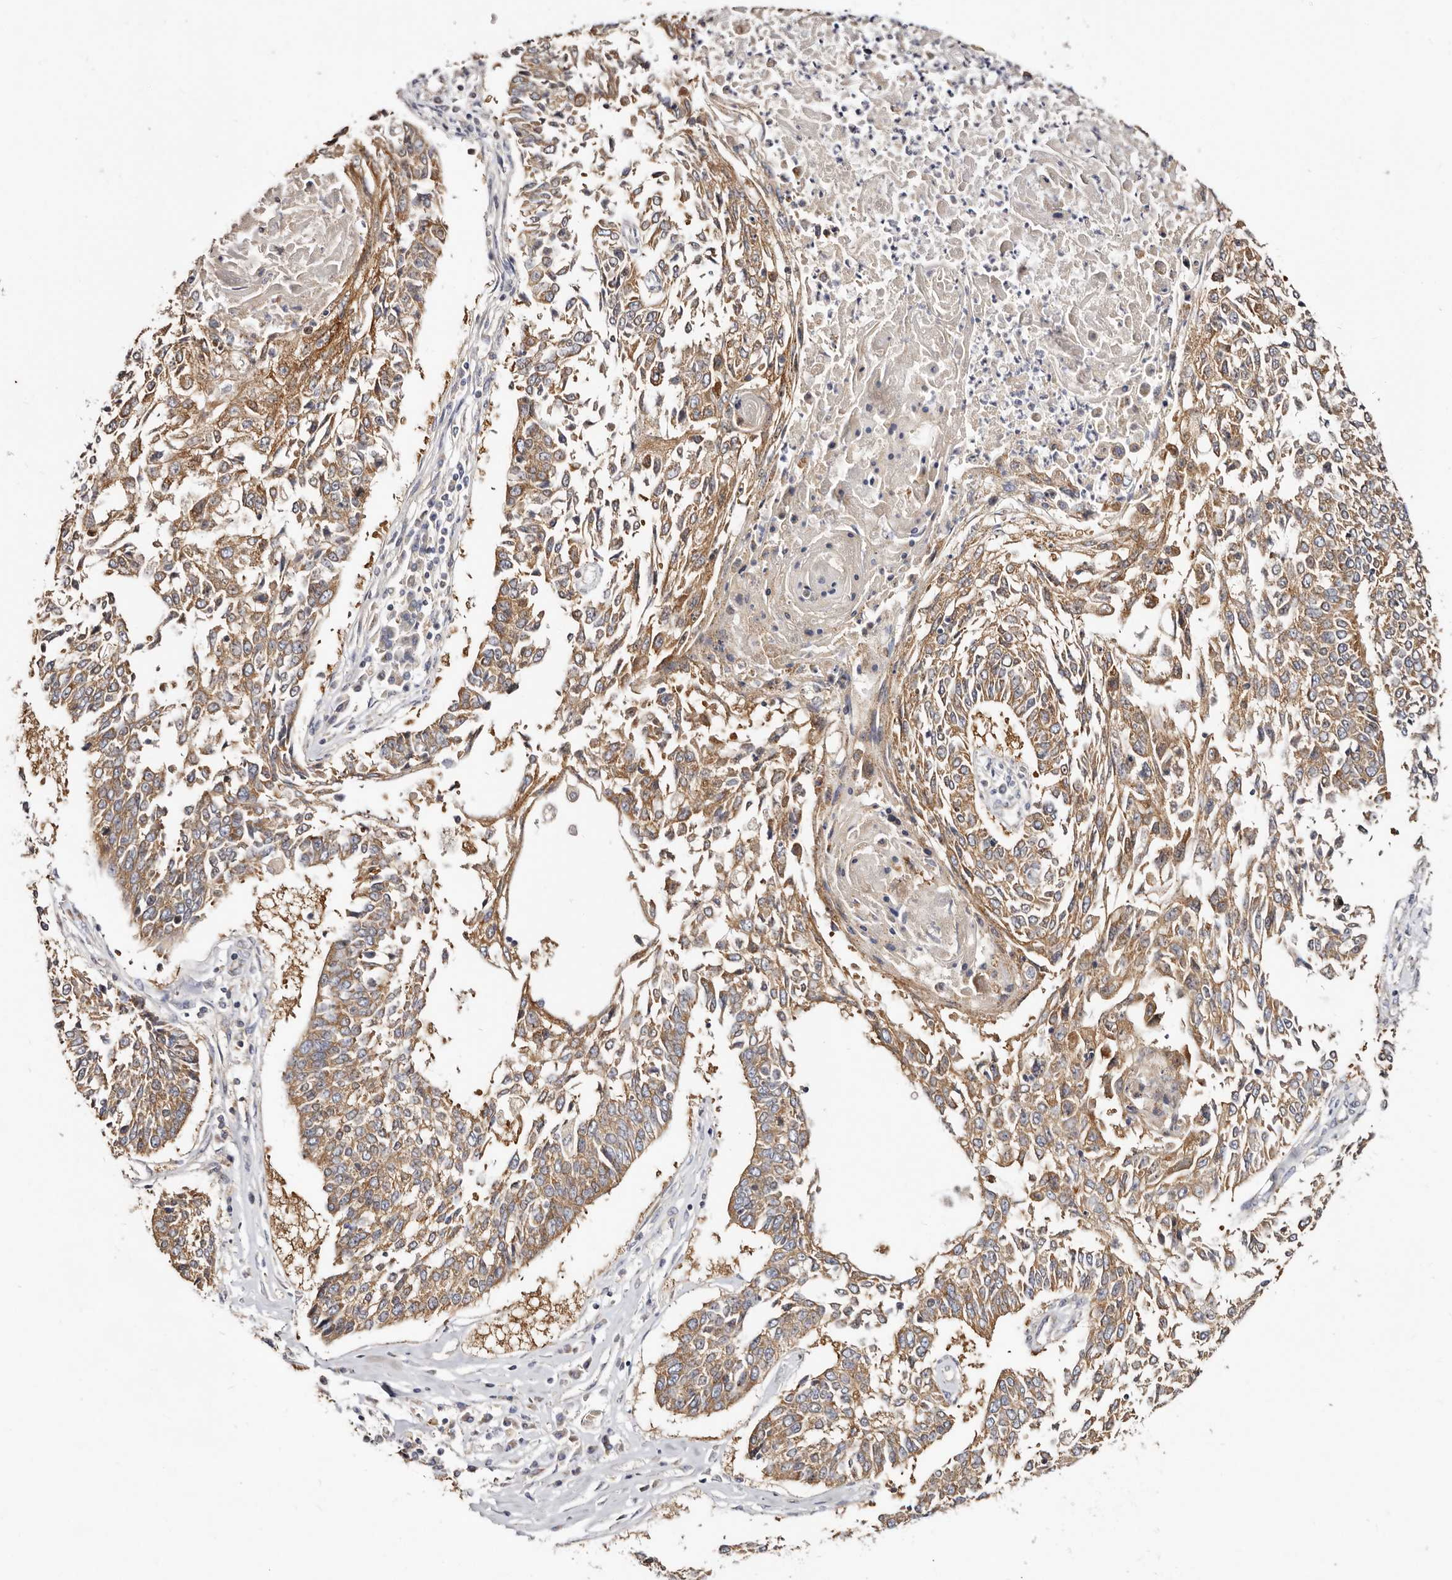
{"staining": {"intensity": "moderate", "quantity": ">75%", "location": "cytoplasmic/membranous"}, "tissue": "lung cancer", "cell_type": "Tumor cells", "image_type": "cancer", "snomed": [{"axis": "morphology", "description": "Normal tissue, NOS"}, {"axis": "morphology", "description": "Squamous cell carcinoma, NOS"}, {"axis": "topography", "description": "Cartilage tissue"}, {"axis": "topography", "description": "Bronchus"}, {"axis": "topography", "description": "Lung"}, {"axis": "topography", "description": "Peripheral nerve tissue"}], "caption": "Protein expression analysis of lung cancer exhibits moderate cytoplasmic/membranous staining in approximately >75% of tumor cells. (Brightfield microscopy of DAB IHC at high magnification).", "gene": "BAIAP2L1", "patient": {"sex": "female", "age": 49}}